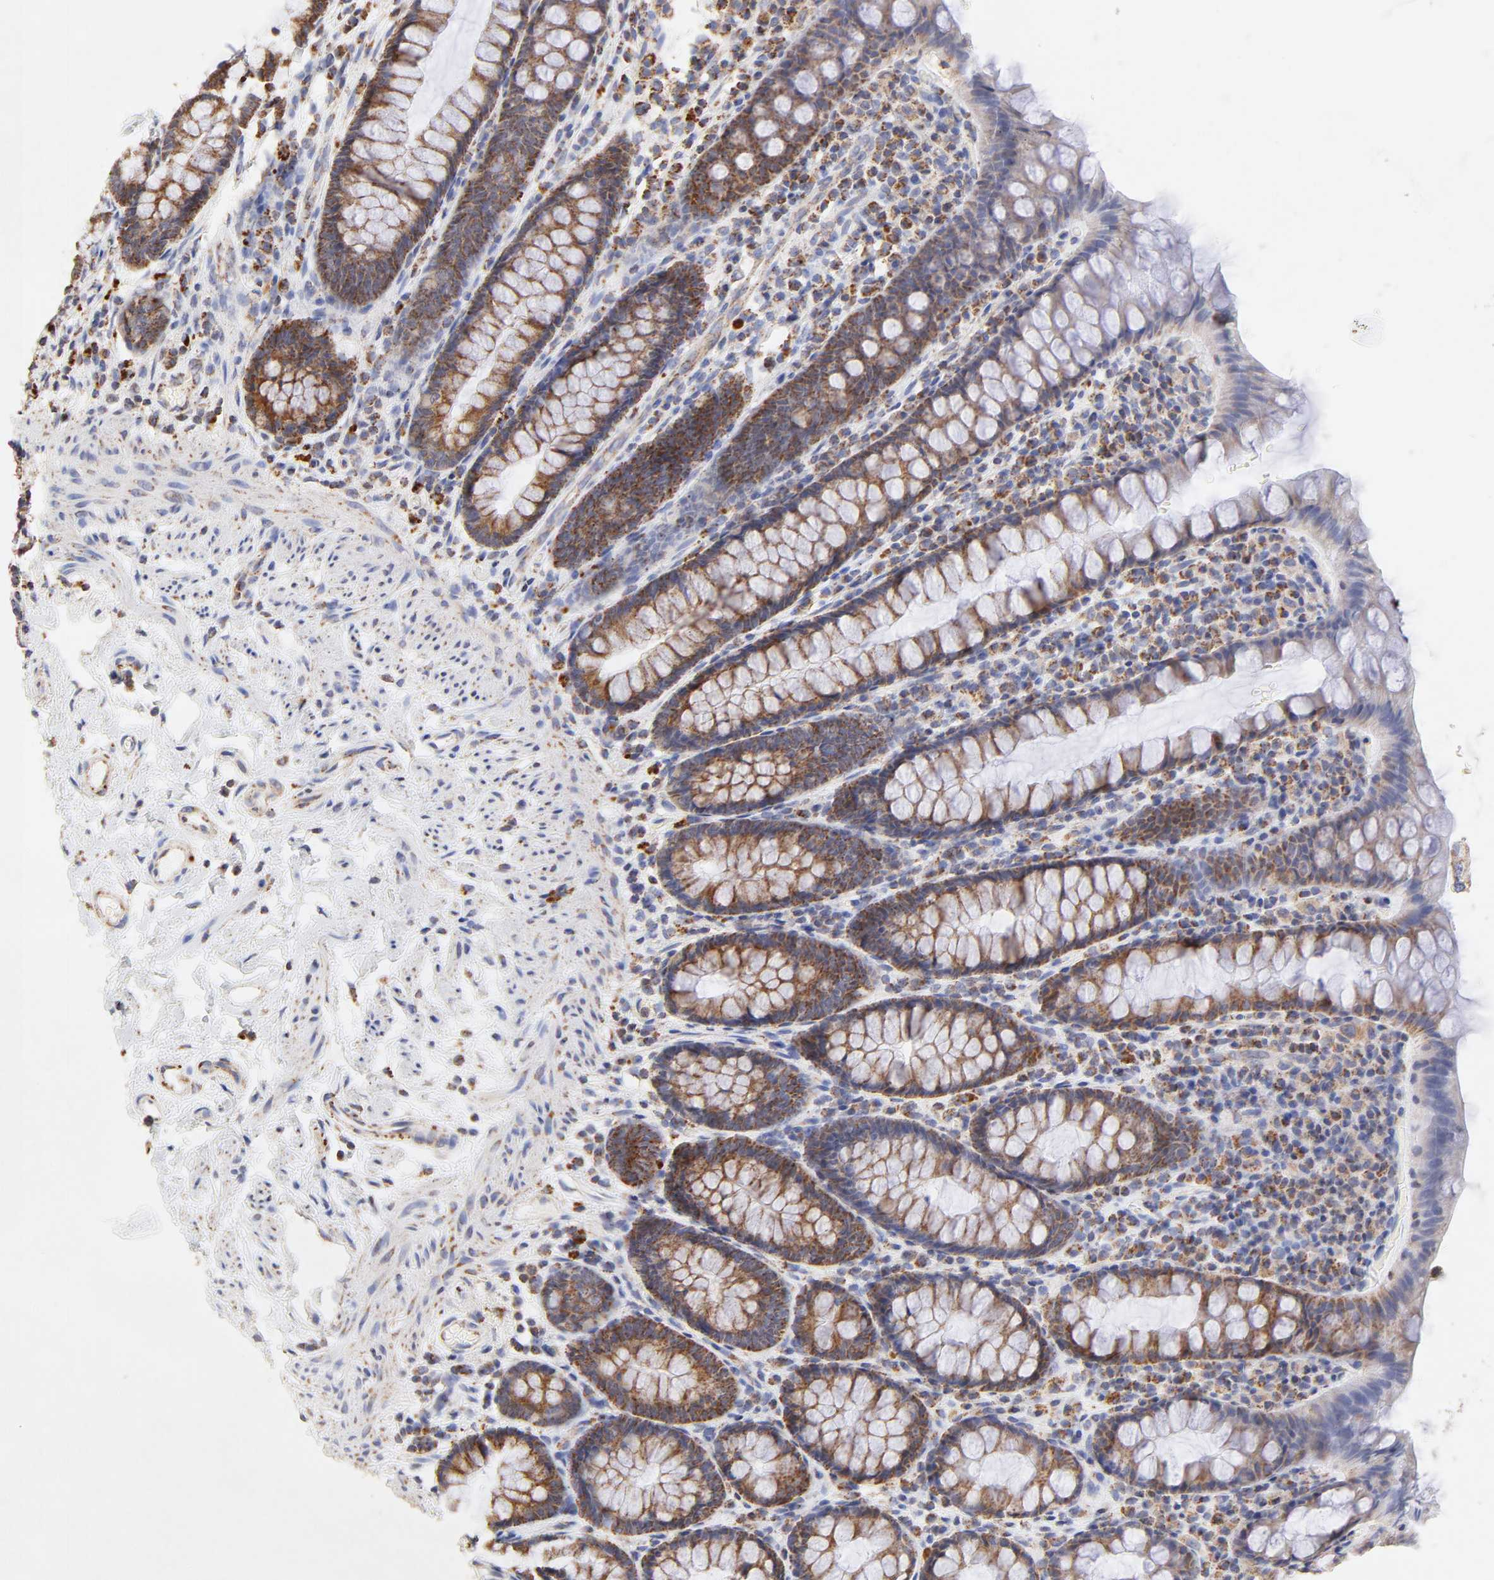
{"staining": {"intensity": "moderate", "quantity": ">75%", "location": "cytoplasmic/membranous"}, "tissue": "rectum", "cell_type": "Glandular cells", "image_type": "normal", "snomed": [{"axis": "morphology", "description": "Normal tissue, NOS"}, {"axis": "topography", "description": "Rectum"}], "caption": "An immunohistochemistry (IHC) image of normal tissue is shown. Protein staining in brown labels moderate cytoplasmic/membranous positivity in rectum within glandular cells.", "gene": "SSBP1", "patient": {"sex": "male", "age": 92}}